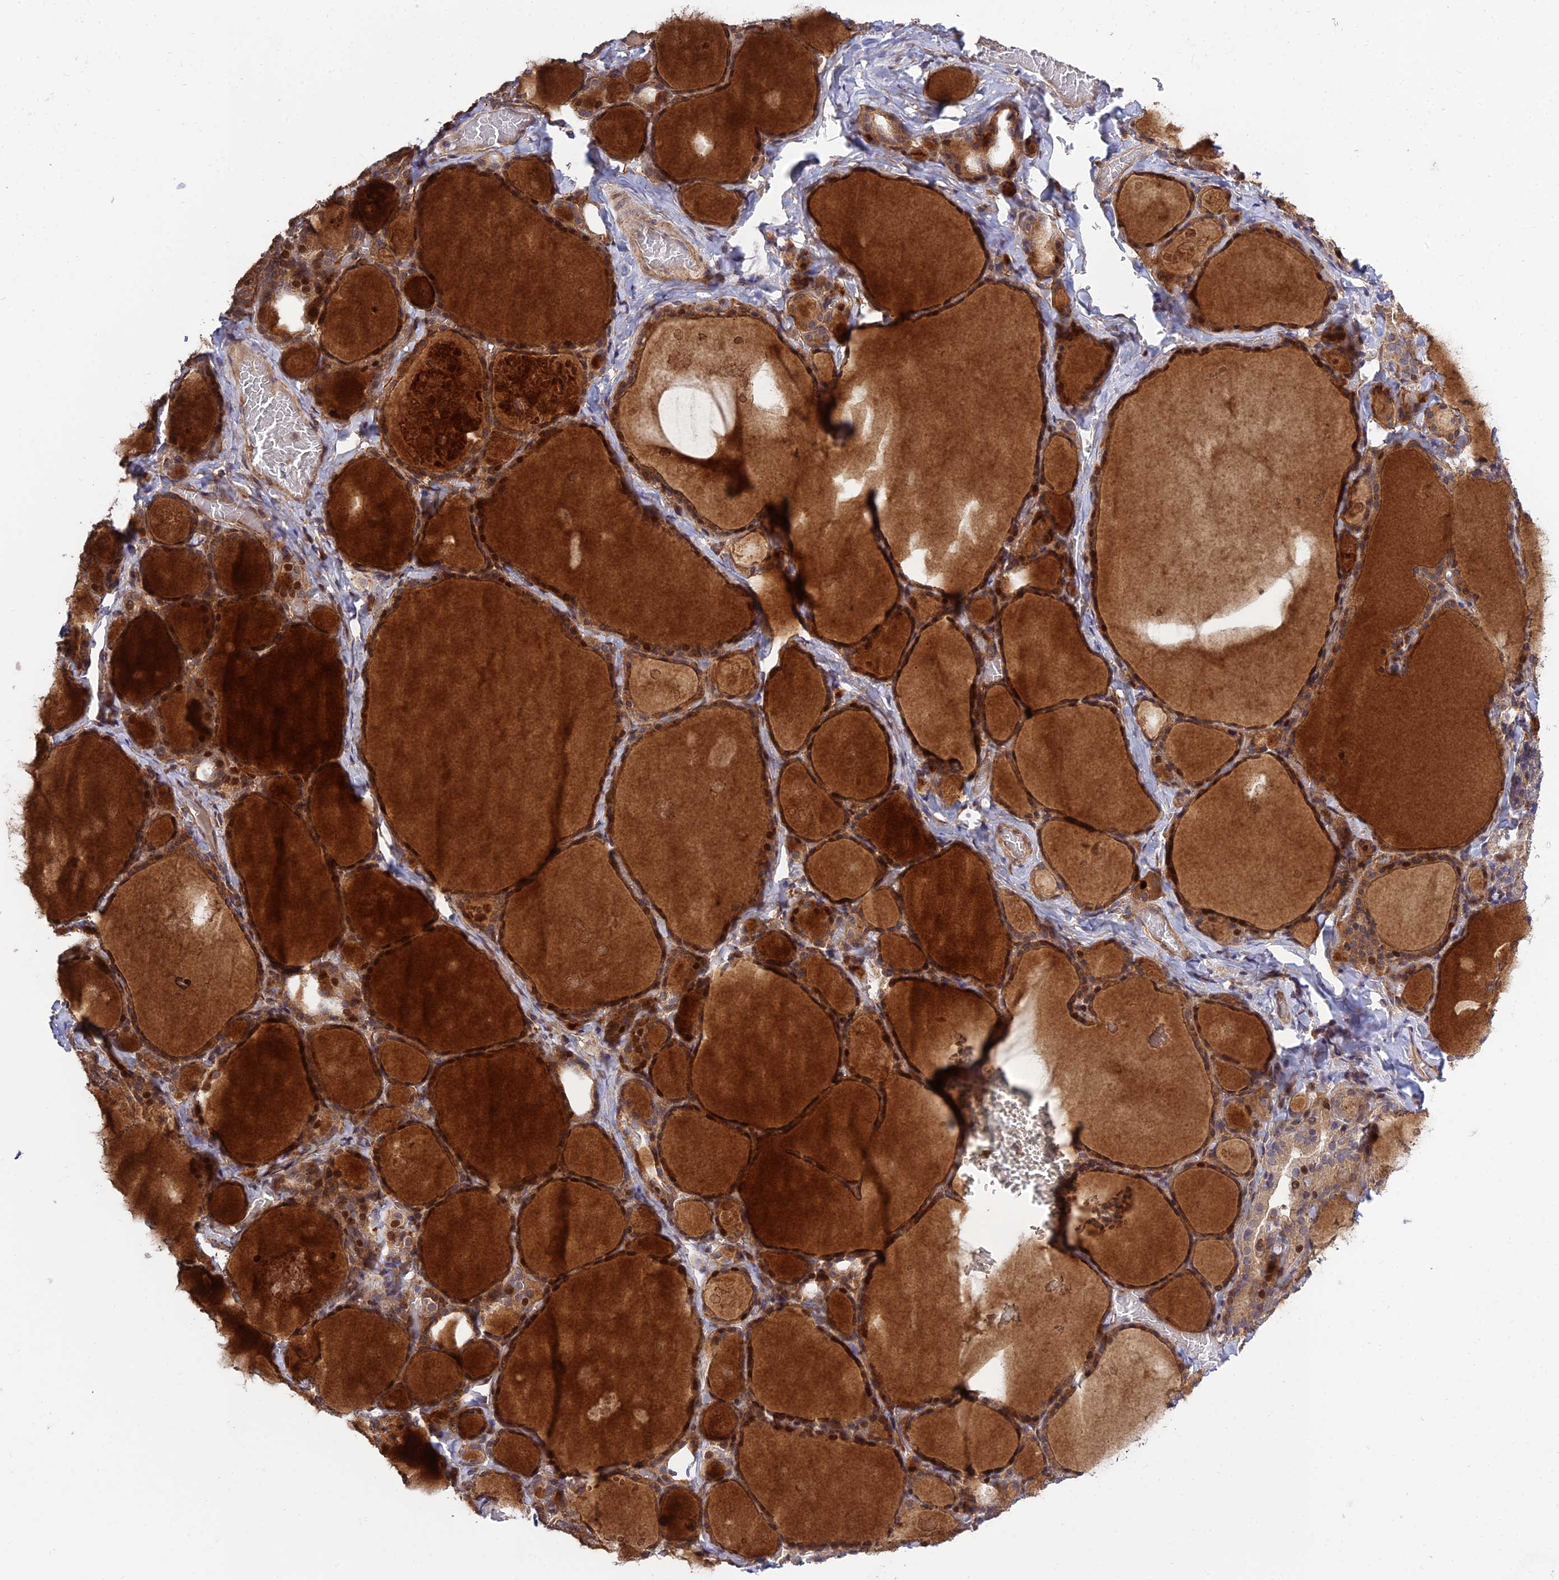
{"staining": {"intensity": "moderate", "quantity": ">75%", "location": "cytoplasmic/membranous"}, "tissue": "thyroid gland", "cell_type": "Glandular cells", "image_type": "normal", "snomed": [{"axis": "morphology", "description": "Normal tissue, NOS"}, {"axis": "topography", "description": "Thyroid gland"}], "caption": "Normal thyroid gland was stained to show a protein in brown. There is medium levels of moderate cytoplasmic/membranous expression in about >75% of glandular cells. The staining was performed using DAB to visualize the protein expression in brown, while the nuclei were stained in blue with hematoxylin (Magnification: 20x).", "gene": "PLEKHG2", "patient": {"sex": "male", "age": 56}}